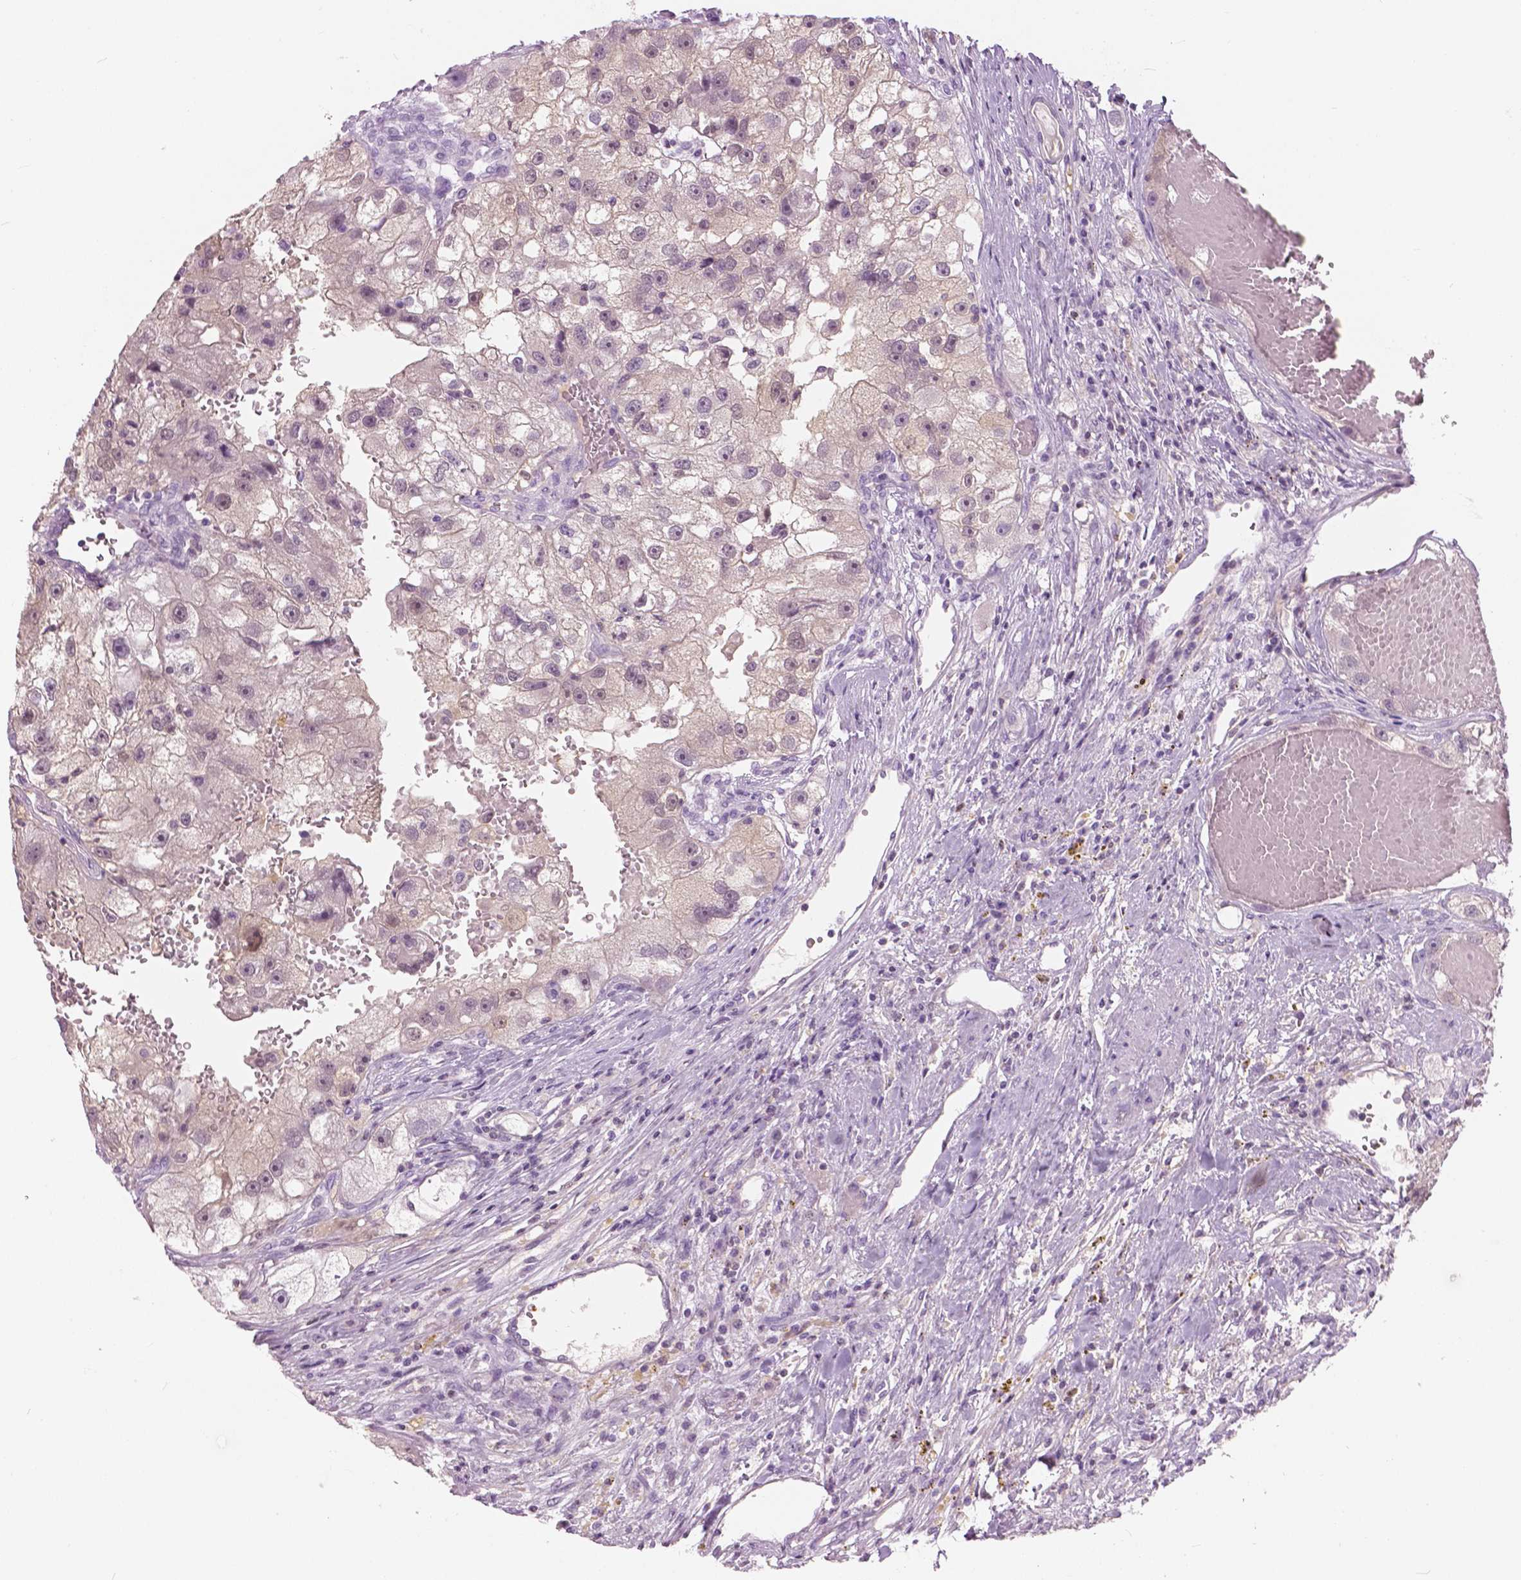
{"staining": {"intensity": "weak", "quantity": "<25%", "location": "cytoplasmic/membranous"}, "tissue": "renal cancer", "cell_type": "Tumor cells", "image_type": "cancer", "snomed": [{"axis": "morphology", "description": "Adenocarcinoma, NOS"}, {"axis": "topography", "description": "Kidney"}], "caption": "Immunohistochemistry (IHC) of adenocarcinoma (renal) shows no positivity in tumor cells.", "gene": "GALM", "patient": {"sex": "male", "age": 63}}